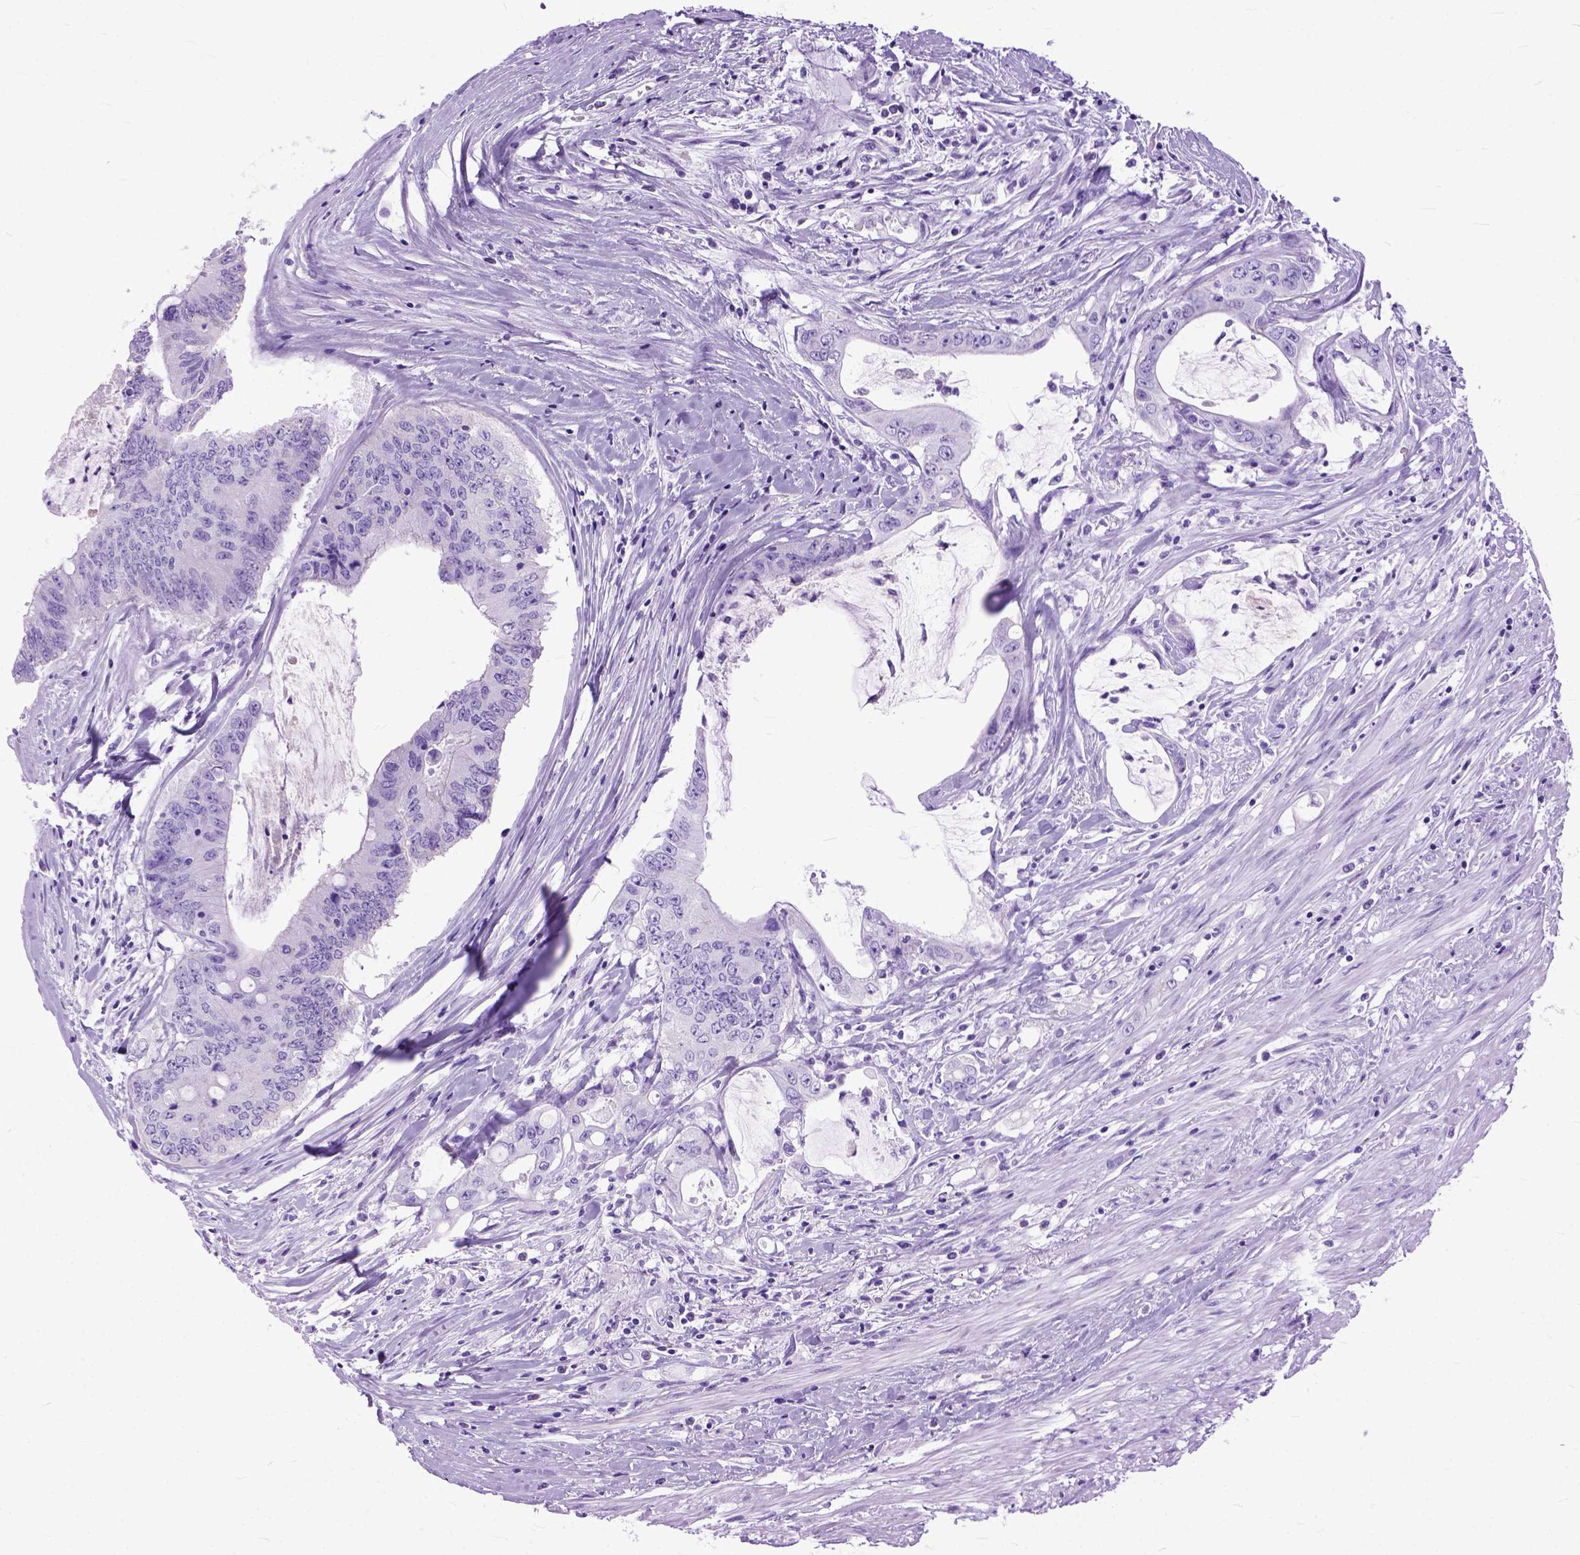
{"staining": {"intensity": "negative", "quantity": "none", "location": "none"}, "tissue": "colorectal cancer", "cell_type": "Tumor cells", "image_type": "cancer", "snomed": [{"axis": "morphology", "description": "Adenocarcinoma, NOS"}, {"axis": "topography", "description": "Rectum"}], "caption": "This is a micrograph of IHC staining of colorectal adenocarcinoma, which shows no staining in tumor cells.", "gene": "GNGT1", "patient": {"sex": "male", "age": 59}}